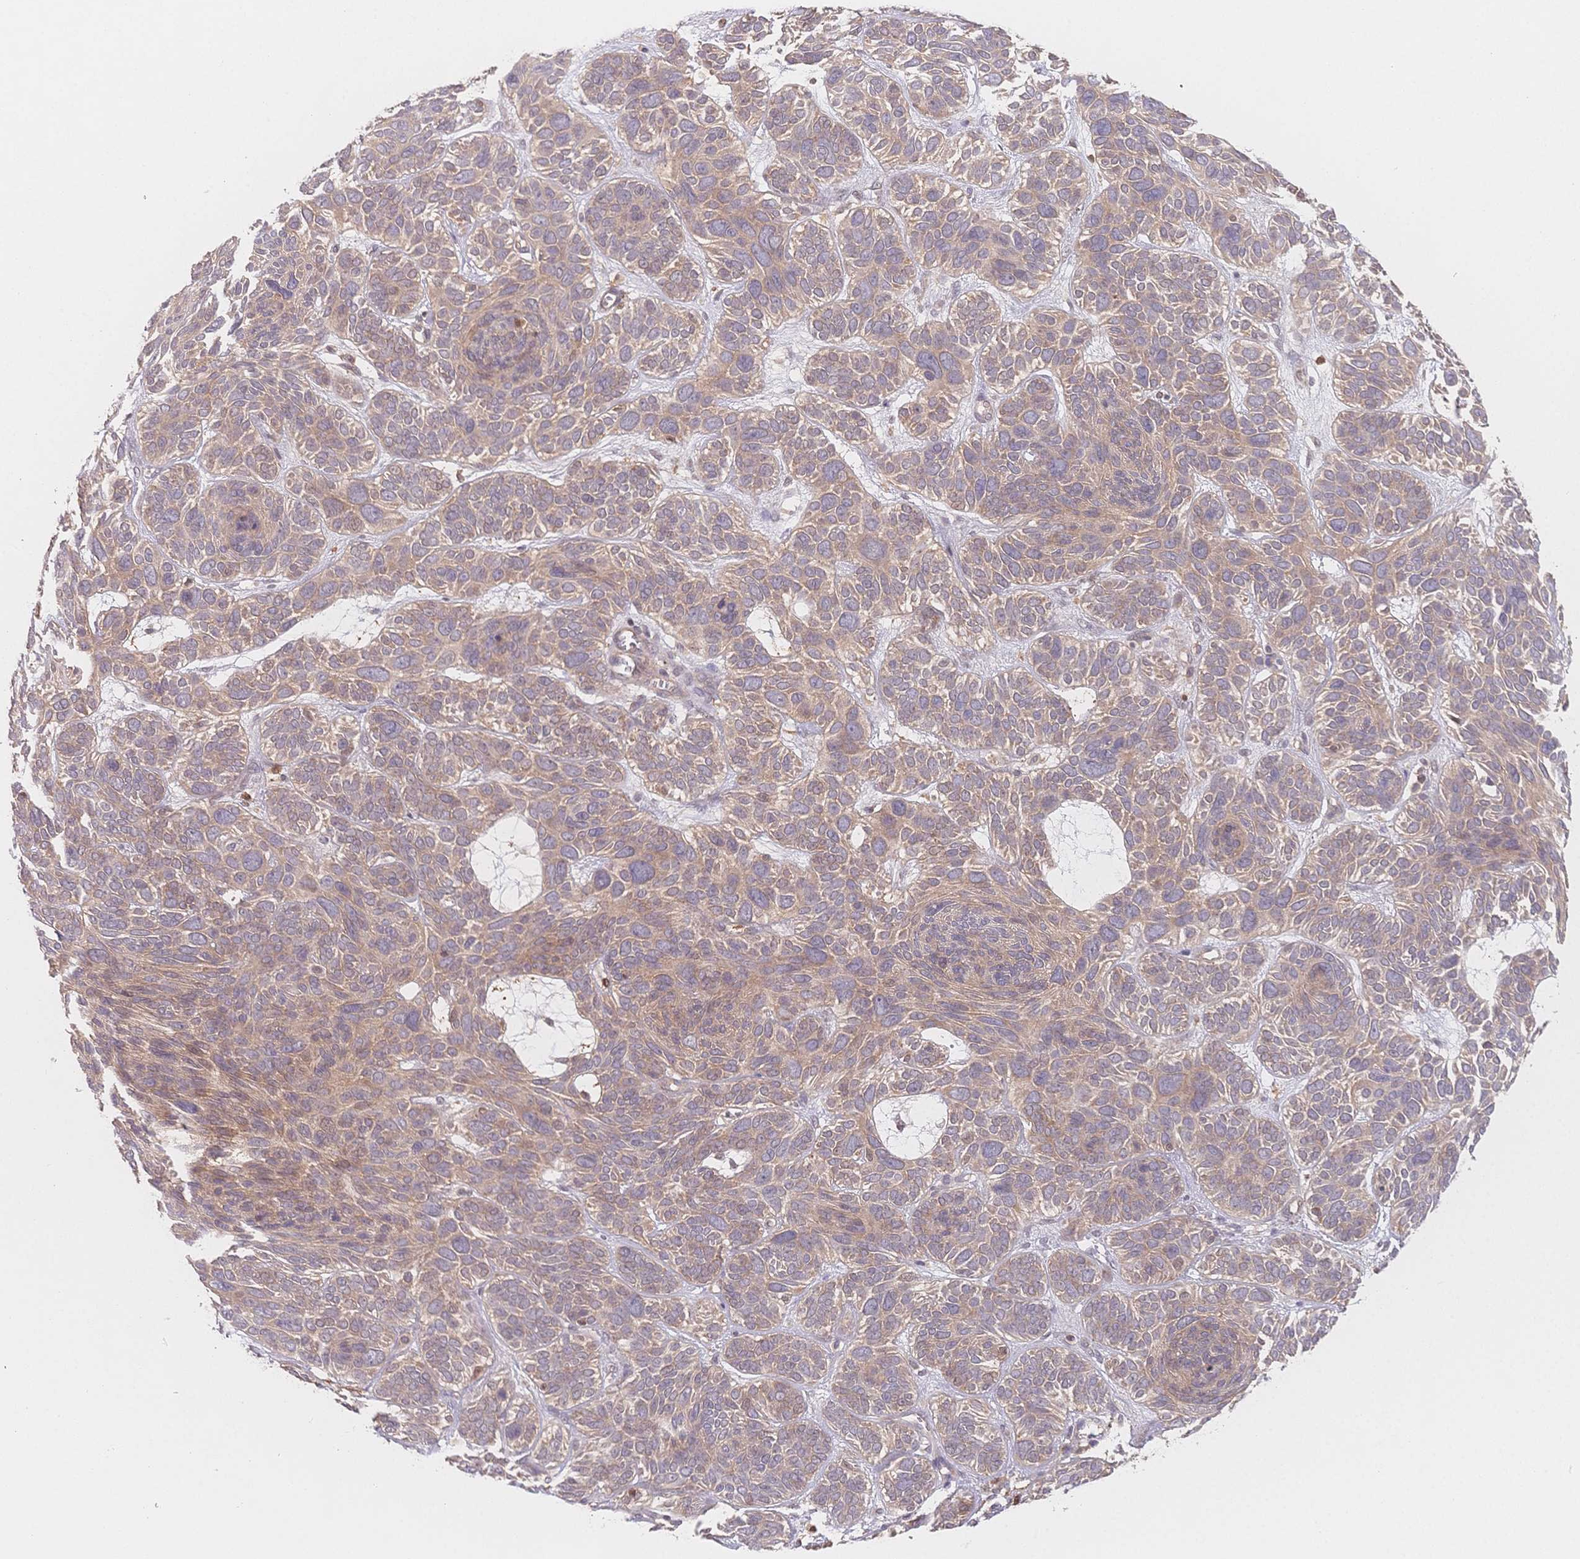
{"staining": {"intensity": "weak", "quantity": "25%-75%", "location": "cytoplasmic/membranous"}, "tissue": "skin cancer", "cell_type": "Tumor cells", "image_type": "cancer", "snomed": [{"axis": "morphology", "description": "Basal cell carcinoma"}, {"axis": "topography", "description": "Skin"}, {"axis": "topography", "description": "Skin of face"}], "caption": "High-power microscopy captured an IHC image of basal cell carcinoma (skin), revealing weak cytoplasmic/membranous positivity in approximately 25%-75% of tumor cells.", "gene": "C12orf75", "patient": {"sex": "male", "age": 73}}